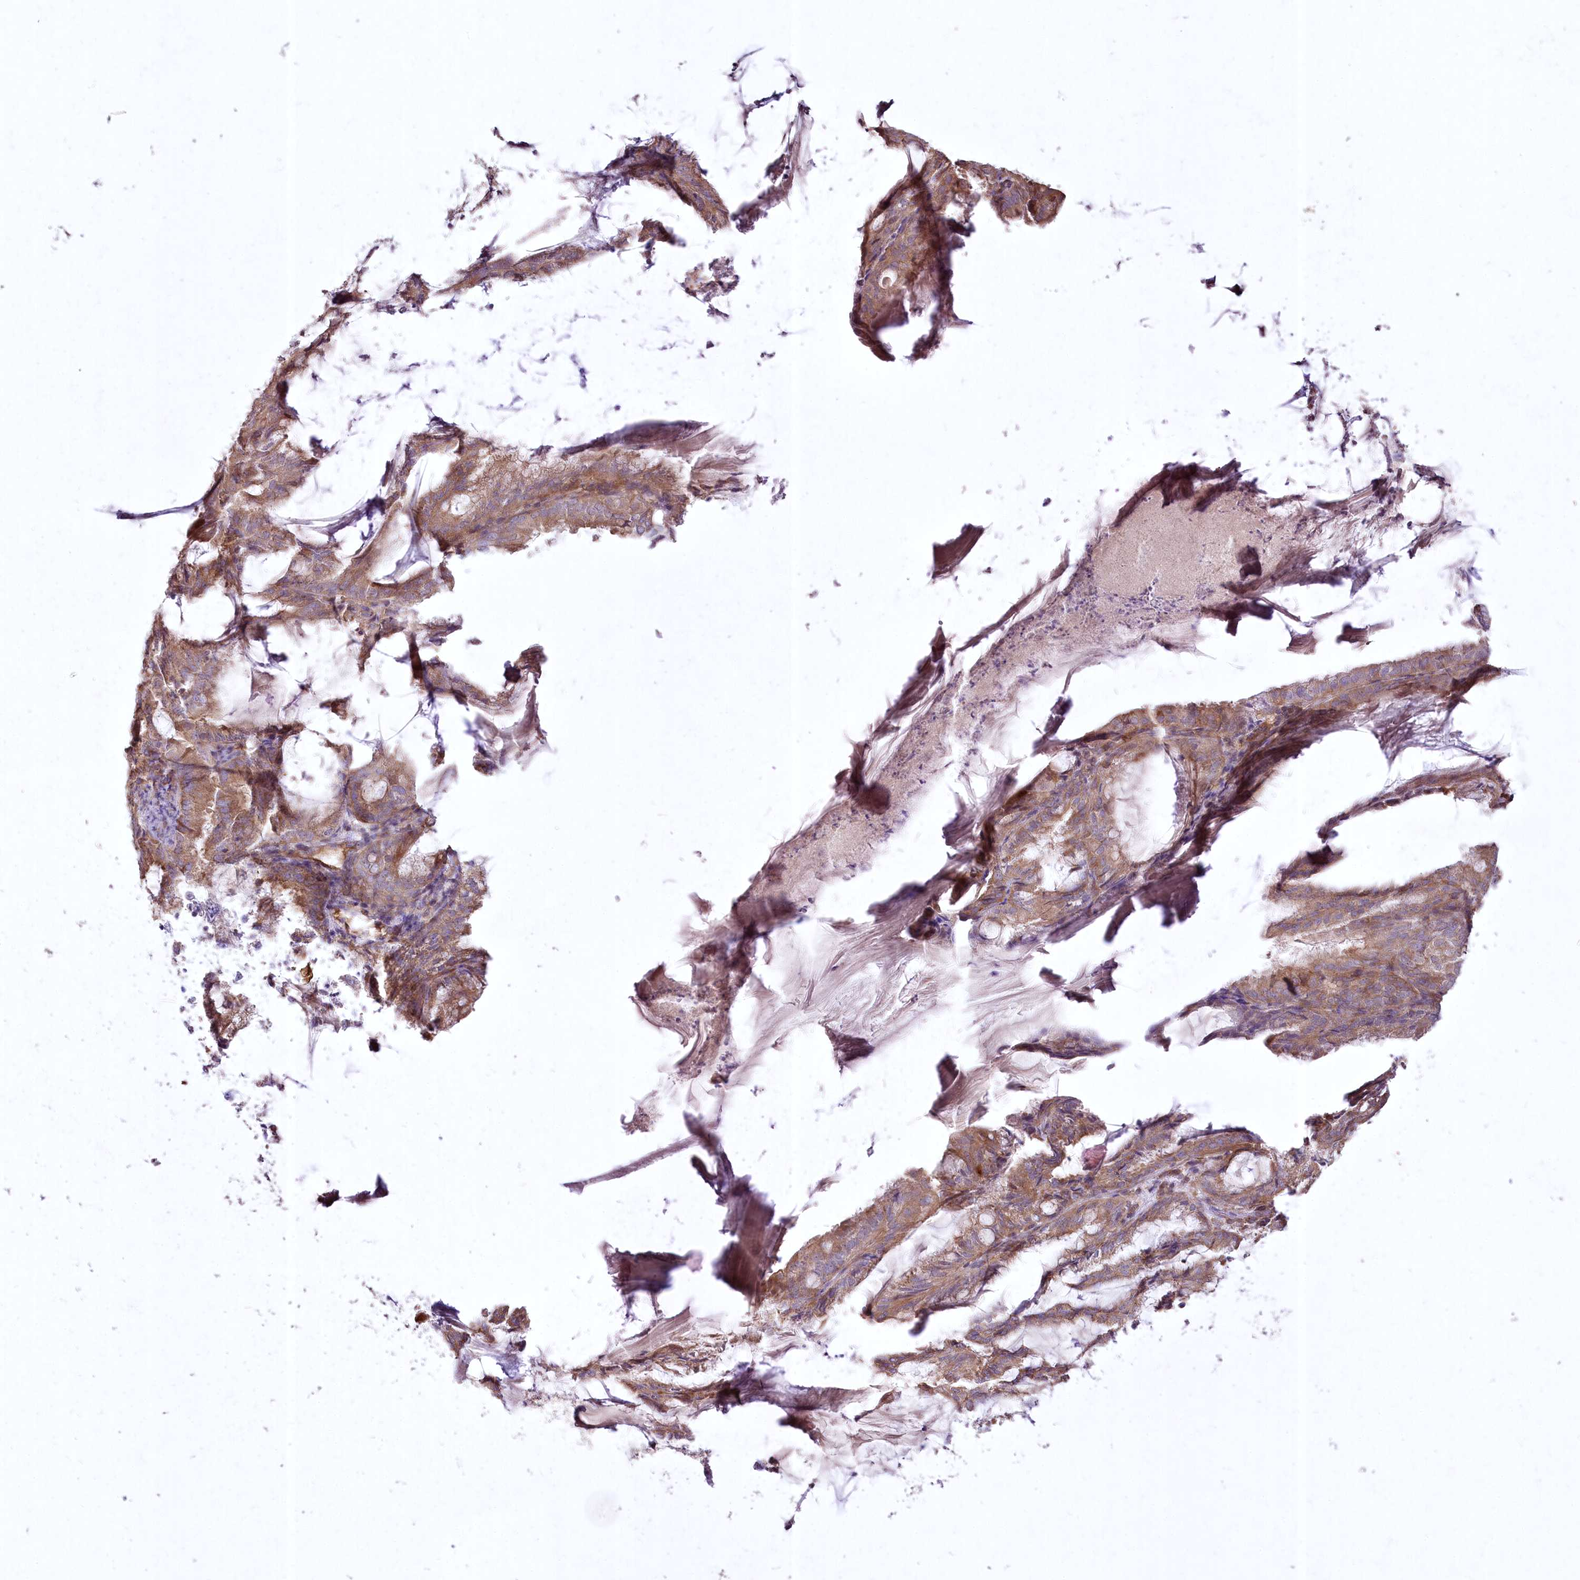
{"staining": {"intensity": "moderate", "quantity": ">75%", "location": "cytoplasmic/membranous"}, "tissue": "endometrial cancer", "cell_type": "Tumor cells", "image_type": "cancer", "snomed": [{"axis": "morphology", "description": "Adenocarcinoma, NOS"}, {"axis": "topography", "description": "Endometrium"}], "caption": "Protein staining by immunohistochemistry (IHC) displays moderate cytoplasmic/membranous positivity in approximately >75% of tumor cells in endometrial adenocarcinoma.", "gene": "SH3TC1", "patient": {"sex": "female", "age": 86}}